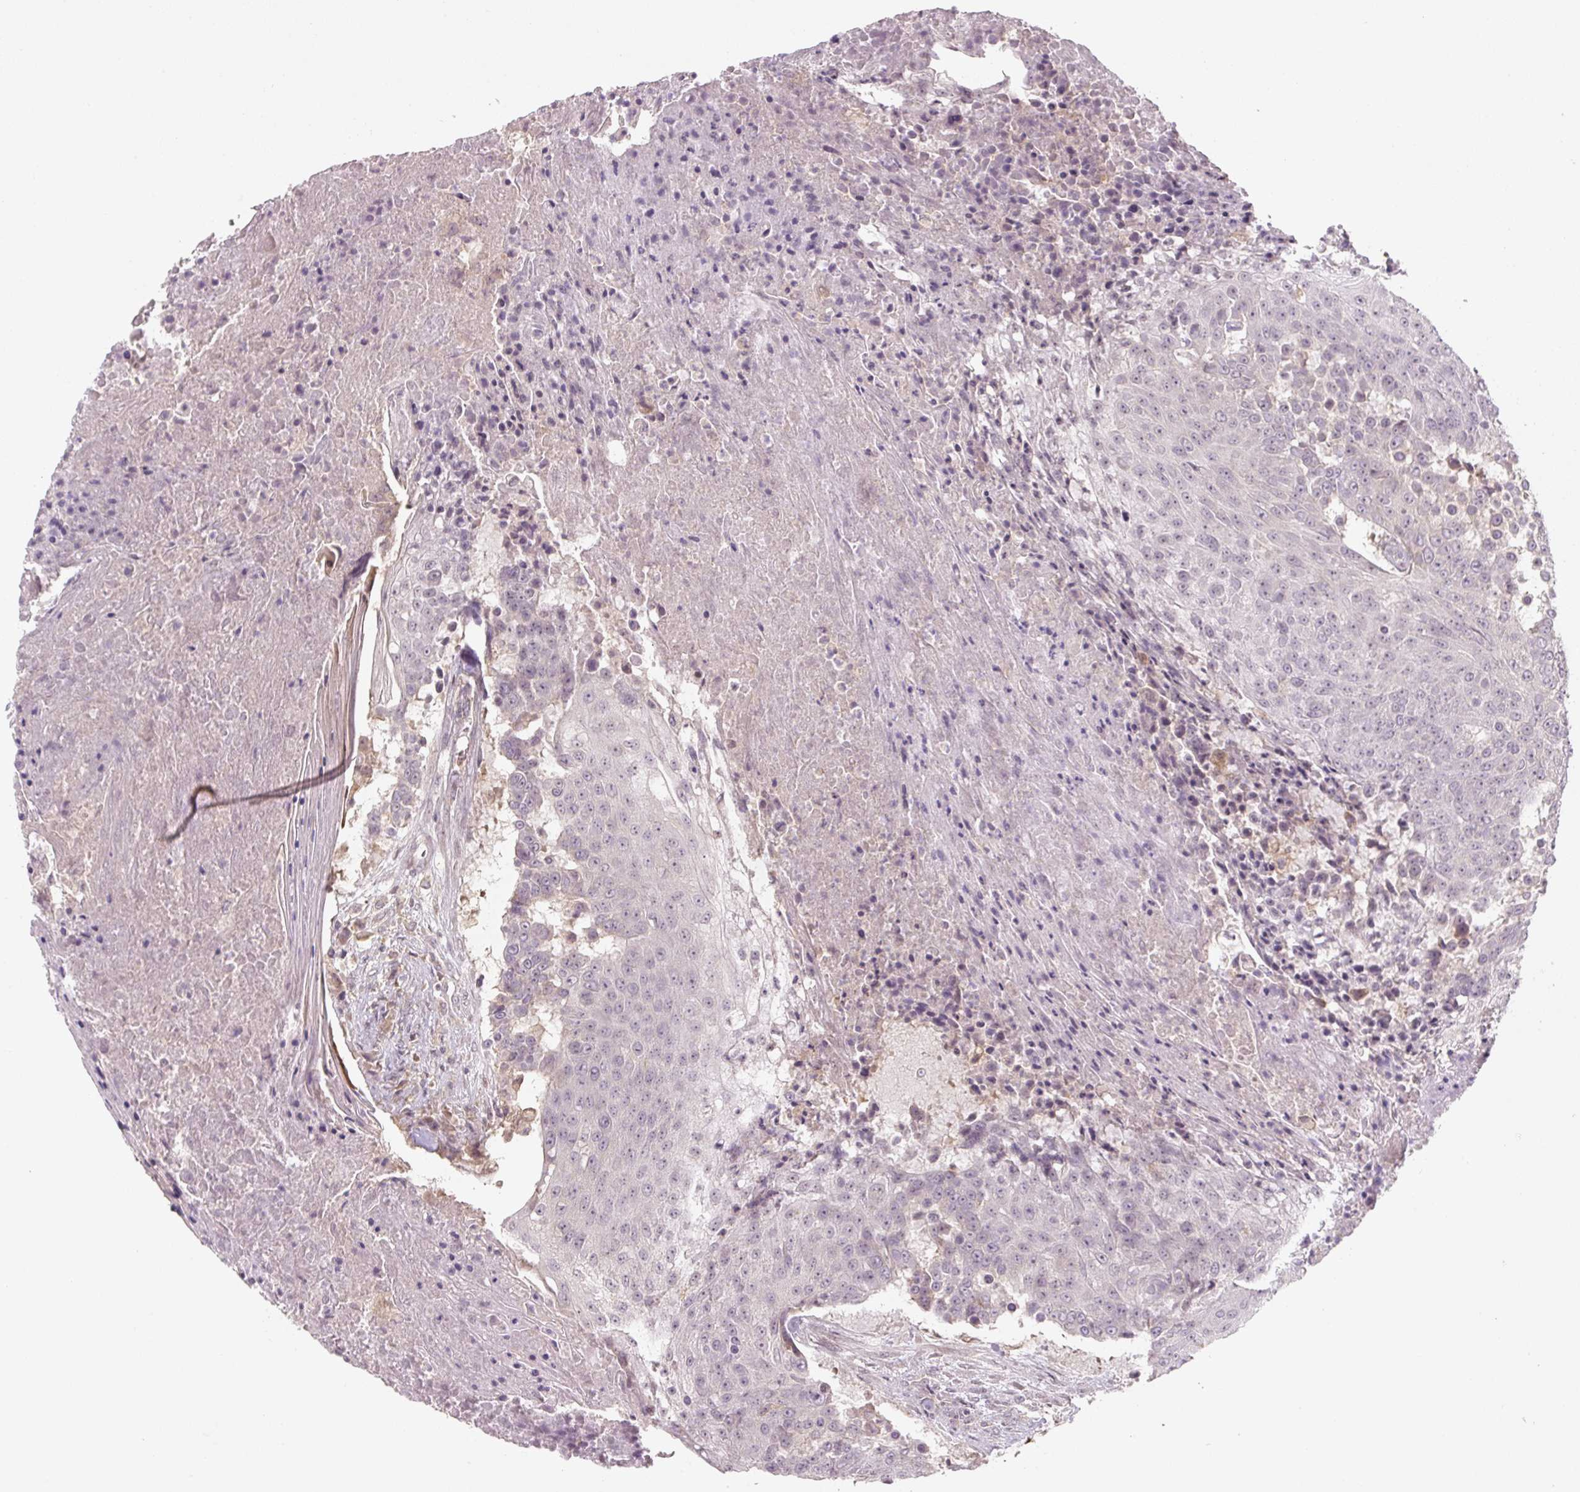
{"staining": {"intensity": "negative", "quantity": "none", "location": "none"}, "tissue": "urothelial cancer", "cell_type": "Tumor cells", "image_type": "cancer", "snomed": [{"axis": "morphology", "description": "Urothelial carcinoma, High grade"}, {"axis": "topography", "description": "Urinary bladder"}], "caption": "Immunohistochemical staining of high-grade urothelial carcinoma reveals no significant staining in tumor cells.", "gene": "C2orf73", "patient": {"sex": "female", "age": 63}}